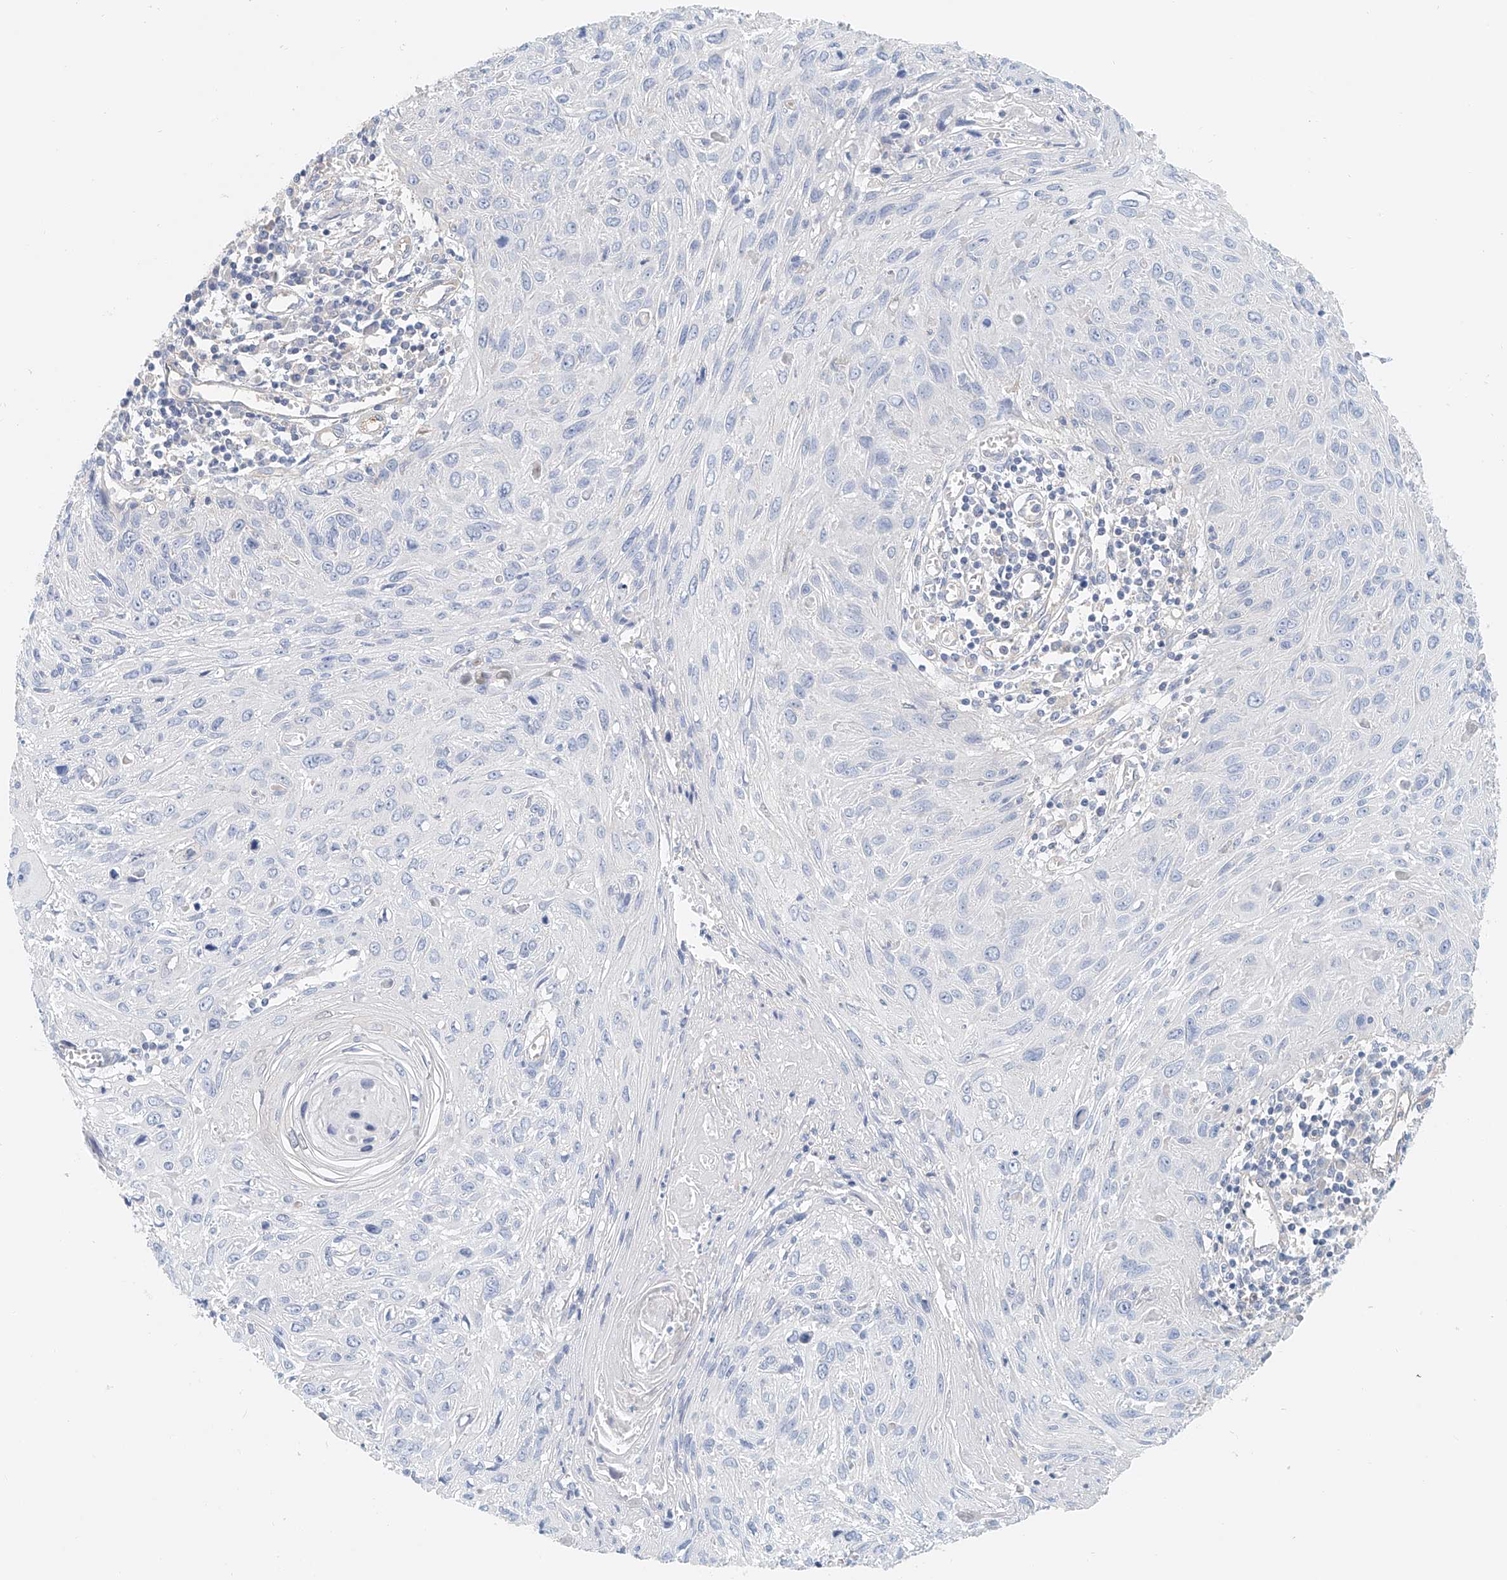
{"staining": {"intensity": "negative", "quantity": "none", "location": "none"}, "tissue": "cervical cancer", "cell_type": "Tumor cells", "image_type": "cancer", "snomed": [{"axis": "morphology", "description": "Squamous cell carcinoma, NOS"}, {"axis": "topography", "description": "Cervix"}], "caption": "IHC histopathology image of cervical squamous cell carcinoma stained for a protein (brown), which displays no positivity in tumor cells. (Stains: DAB immunohistochemistry with hematoxylin counter stain, Microscopy: brightfield microscopy at high magnification).", "gene": "FRYL", "patient": {"sex": "female", "age": 51}}